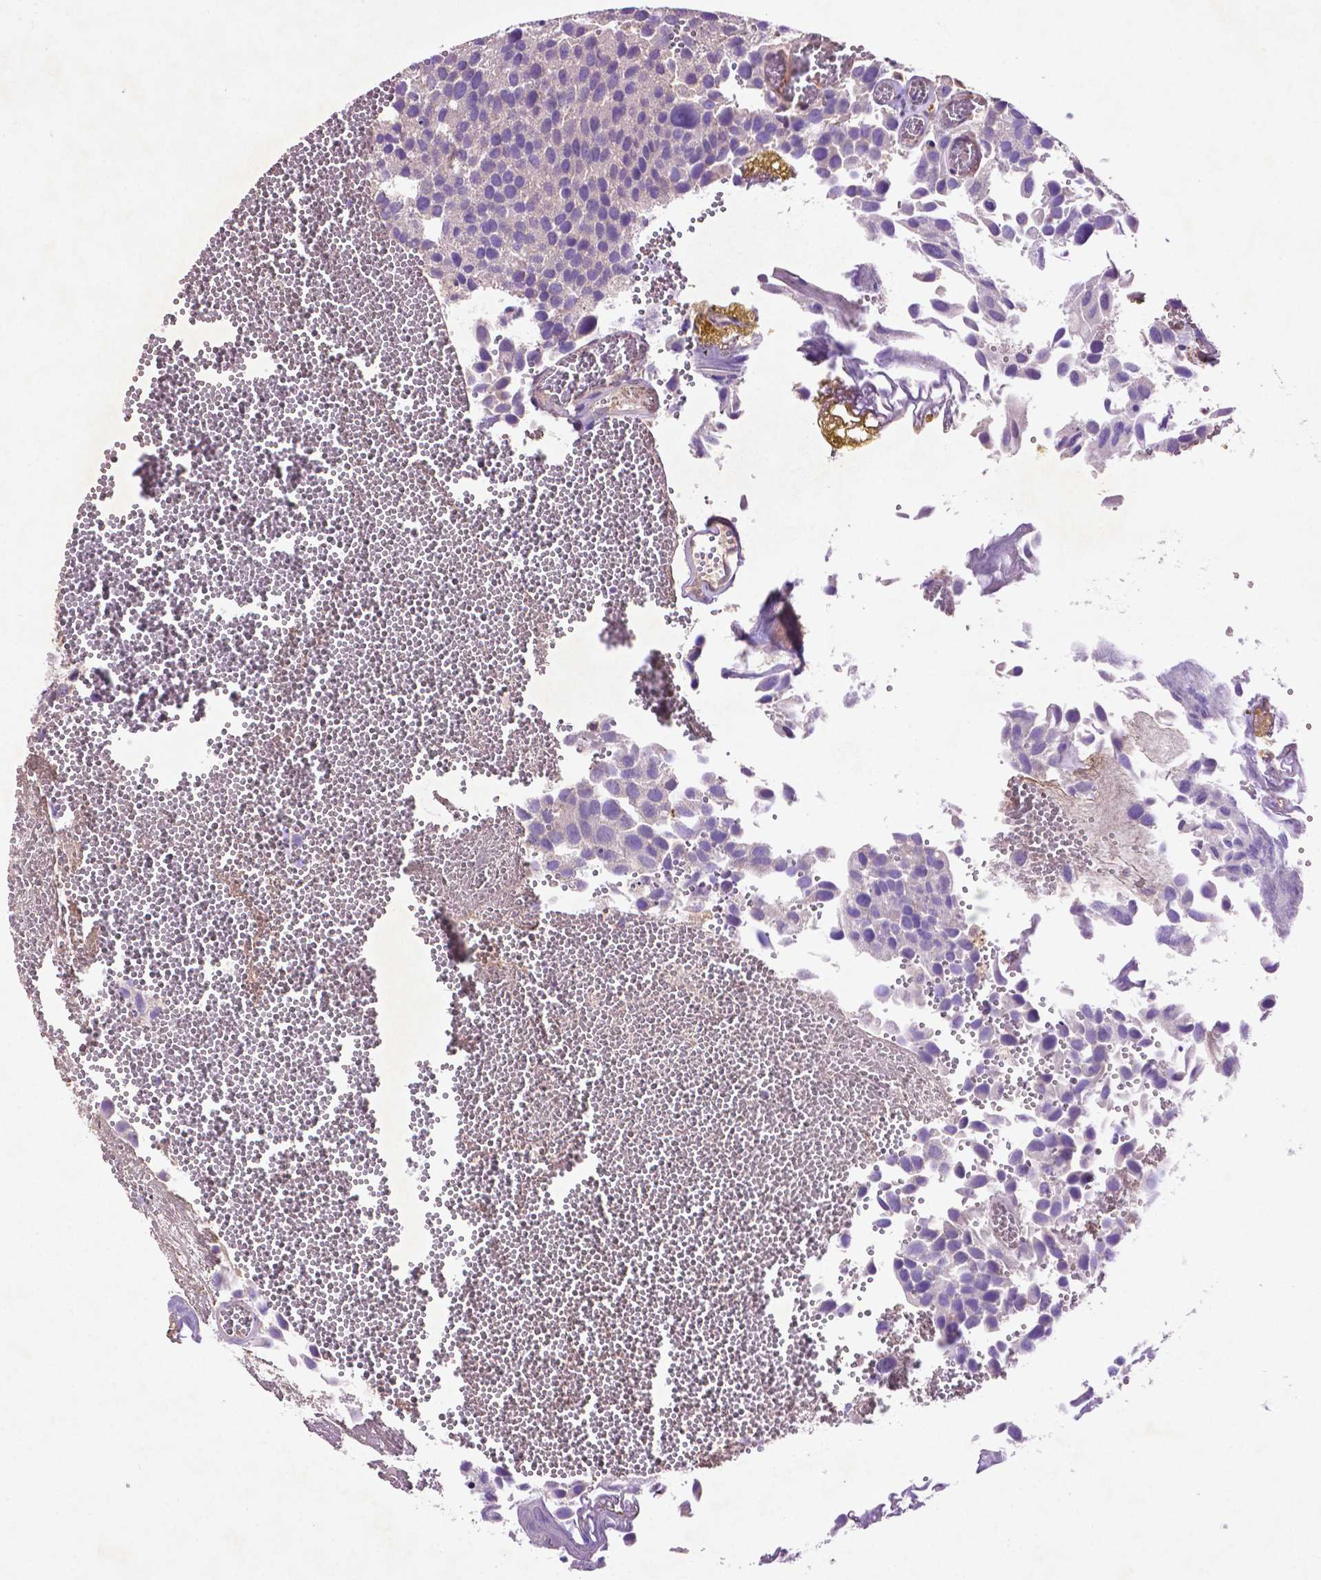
{"staining": {"intensity": "negative", "quantity": "none", "location": "none"}, "tissue": "urothelial cancer", "cell_type": "Tumor cells", "image_type": "cancer", "snomed": [{"axis": "morphology", "description": "Urothelial carcinoma, Low grade"}, {"axis": "topography", "description": "Urinary bladder"}], "caption": "Urothelial cancer was stained to show a protein in brown. There is no significant expression in tumor cells.", "gene": "GDPD5", "patient": {"sex": "female", "age": 69}}